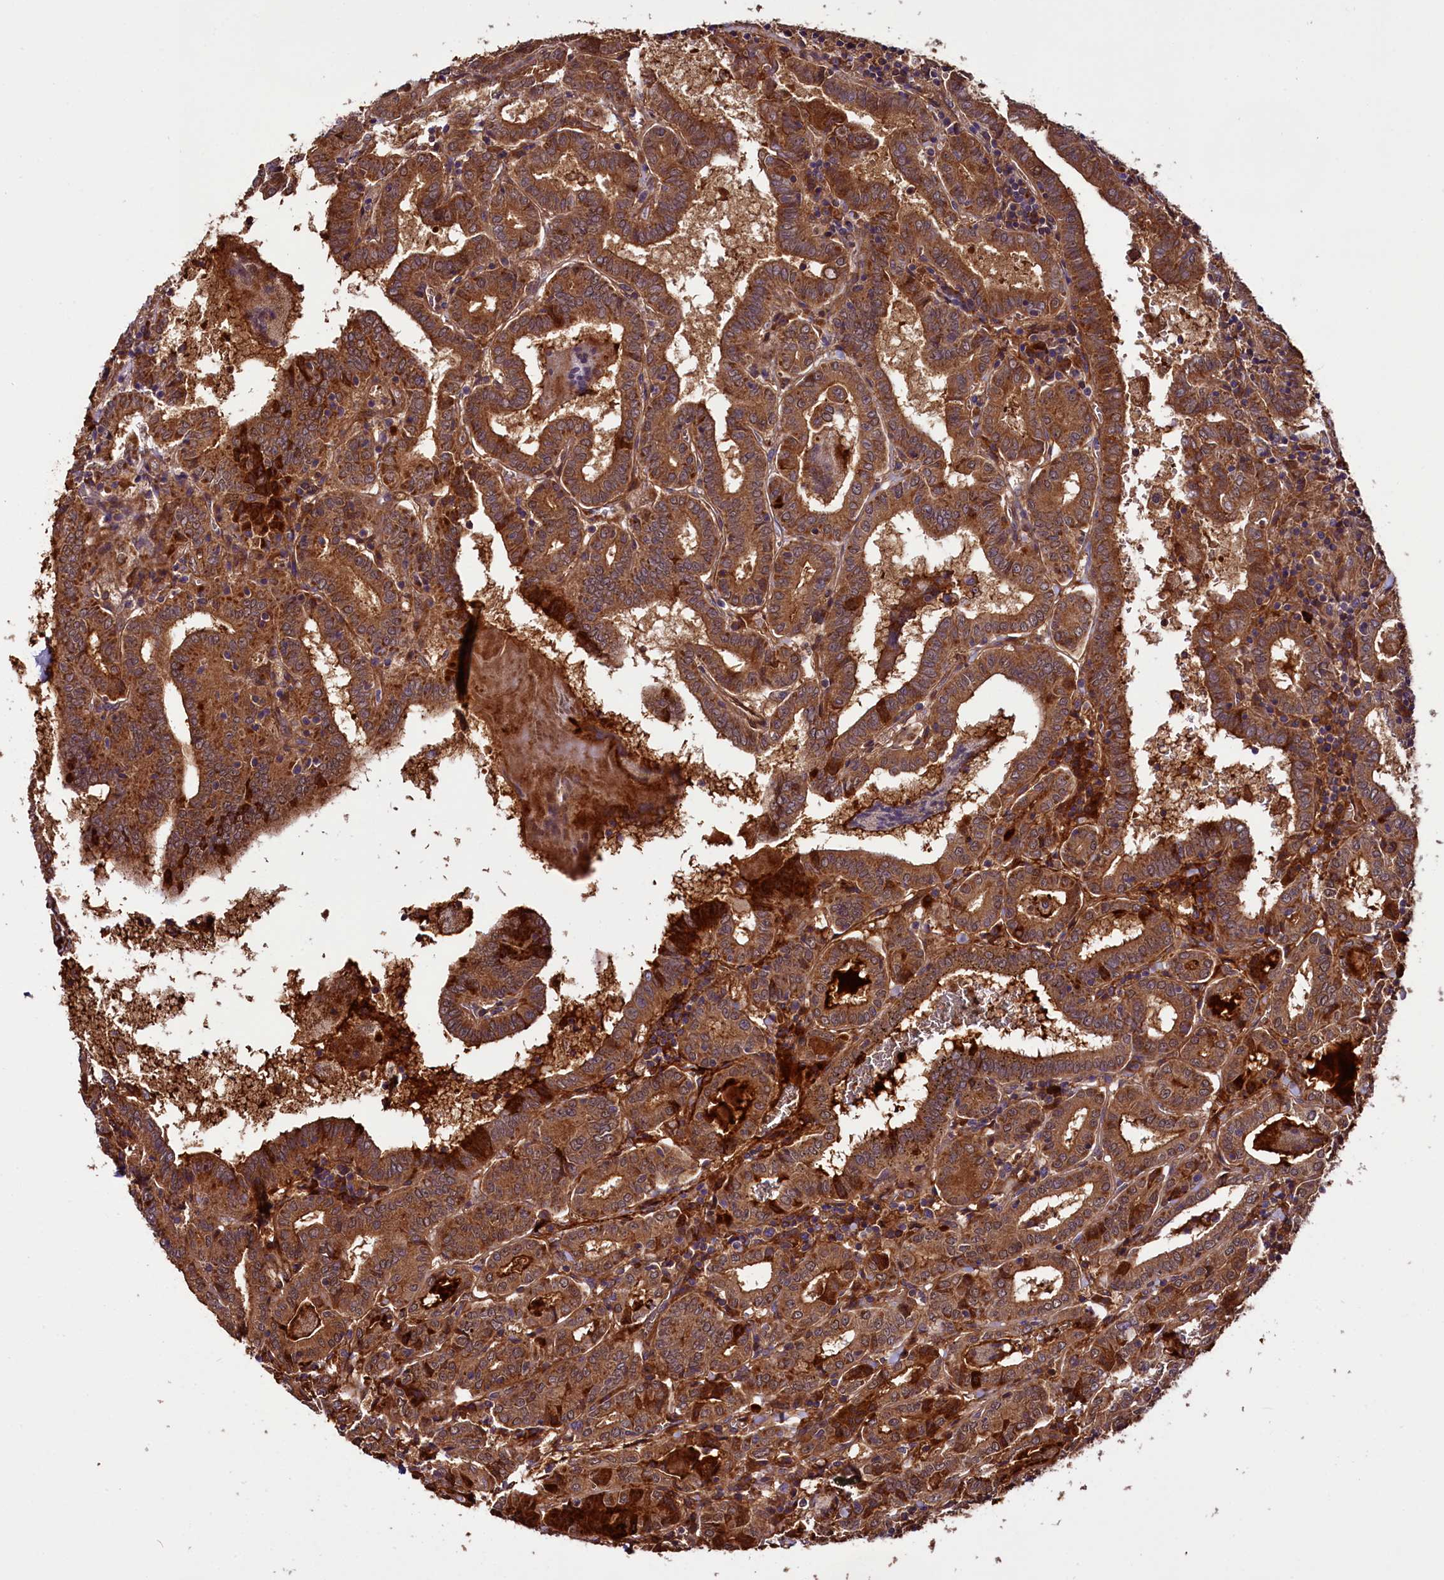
{"staining": {"intensity": "moderate", "quantity": ">75%", "location": "cytoplasmic/membranous"}, "tissue": "thyroid cancer", "cell_type": "Tumor cells", "image_type": "cancer", "snomed": [{"axis": "morphology", "description": "Papillary adenocarcinoma, NOS"}, {"axis": "topography", "description": "Thyroid gland"}], "caption": "The photomicrograph exhibits a brown stain indicating the presence of a protein in the cytoplasmic/membranous of tumor cells in papillary adenocarcinoma (thyroid). The staining was performed using DAB (3,3'-diaminobenzidine) to visualize the protein expression in brown, while the nuclei were stained in blue with hematoxylin (Magnification: 20x).", "gene": "RPUSD2", "patient": {"sex": "female", "age": 72}}